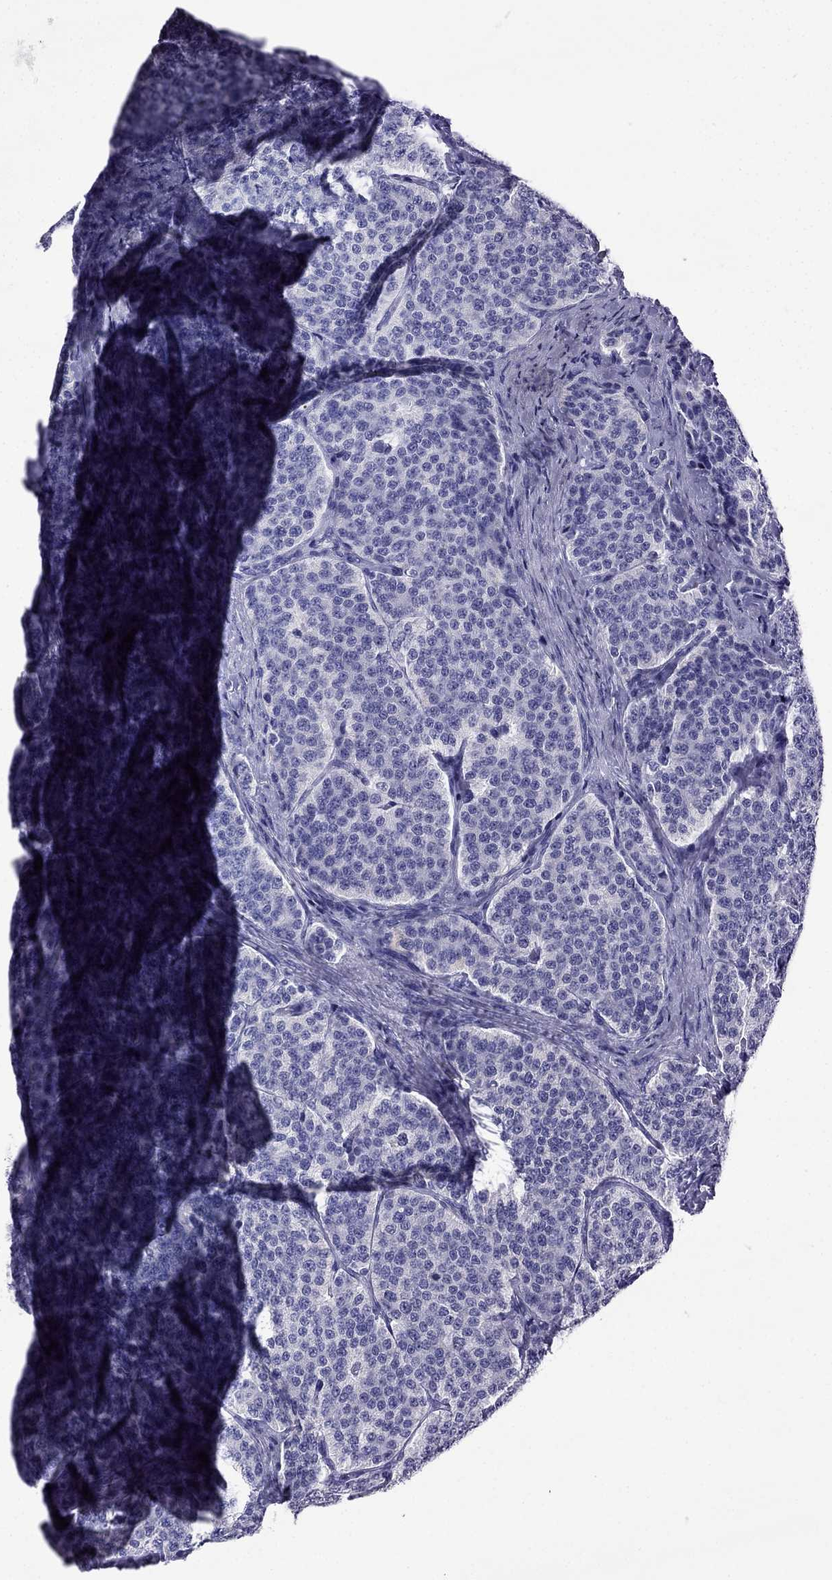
{"staining": {"intensity": "negative", "quantity": "none", "location": "none"}, "tissue": "carcinoid", "cell_type": "Tumor cells", "image_type": "cancer", "snomed": [{"axis": "morphology", "description": "Carcinoid, malignant, NOS"}, {"axis": "topography", "description": "Small intestine"}], "caption": "Protein analysis of carcinoid demonstrates no significant expression in tumor cells.", "gene": "CDHR4", "patient": {"sex": "female", "age": 58}}